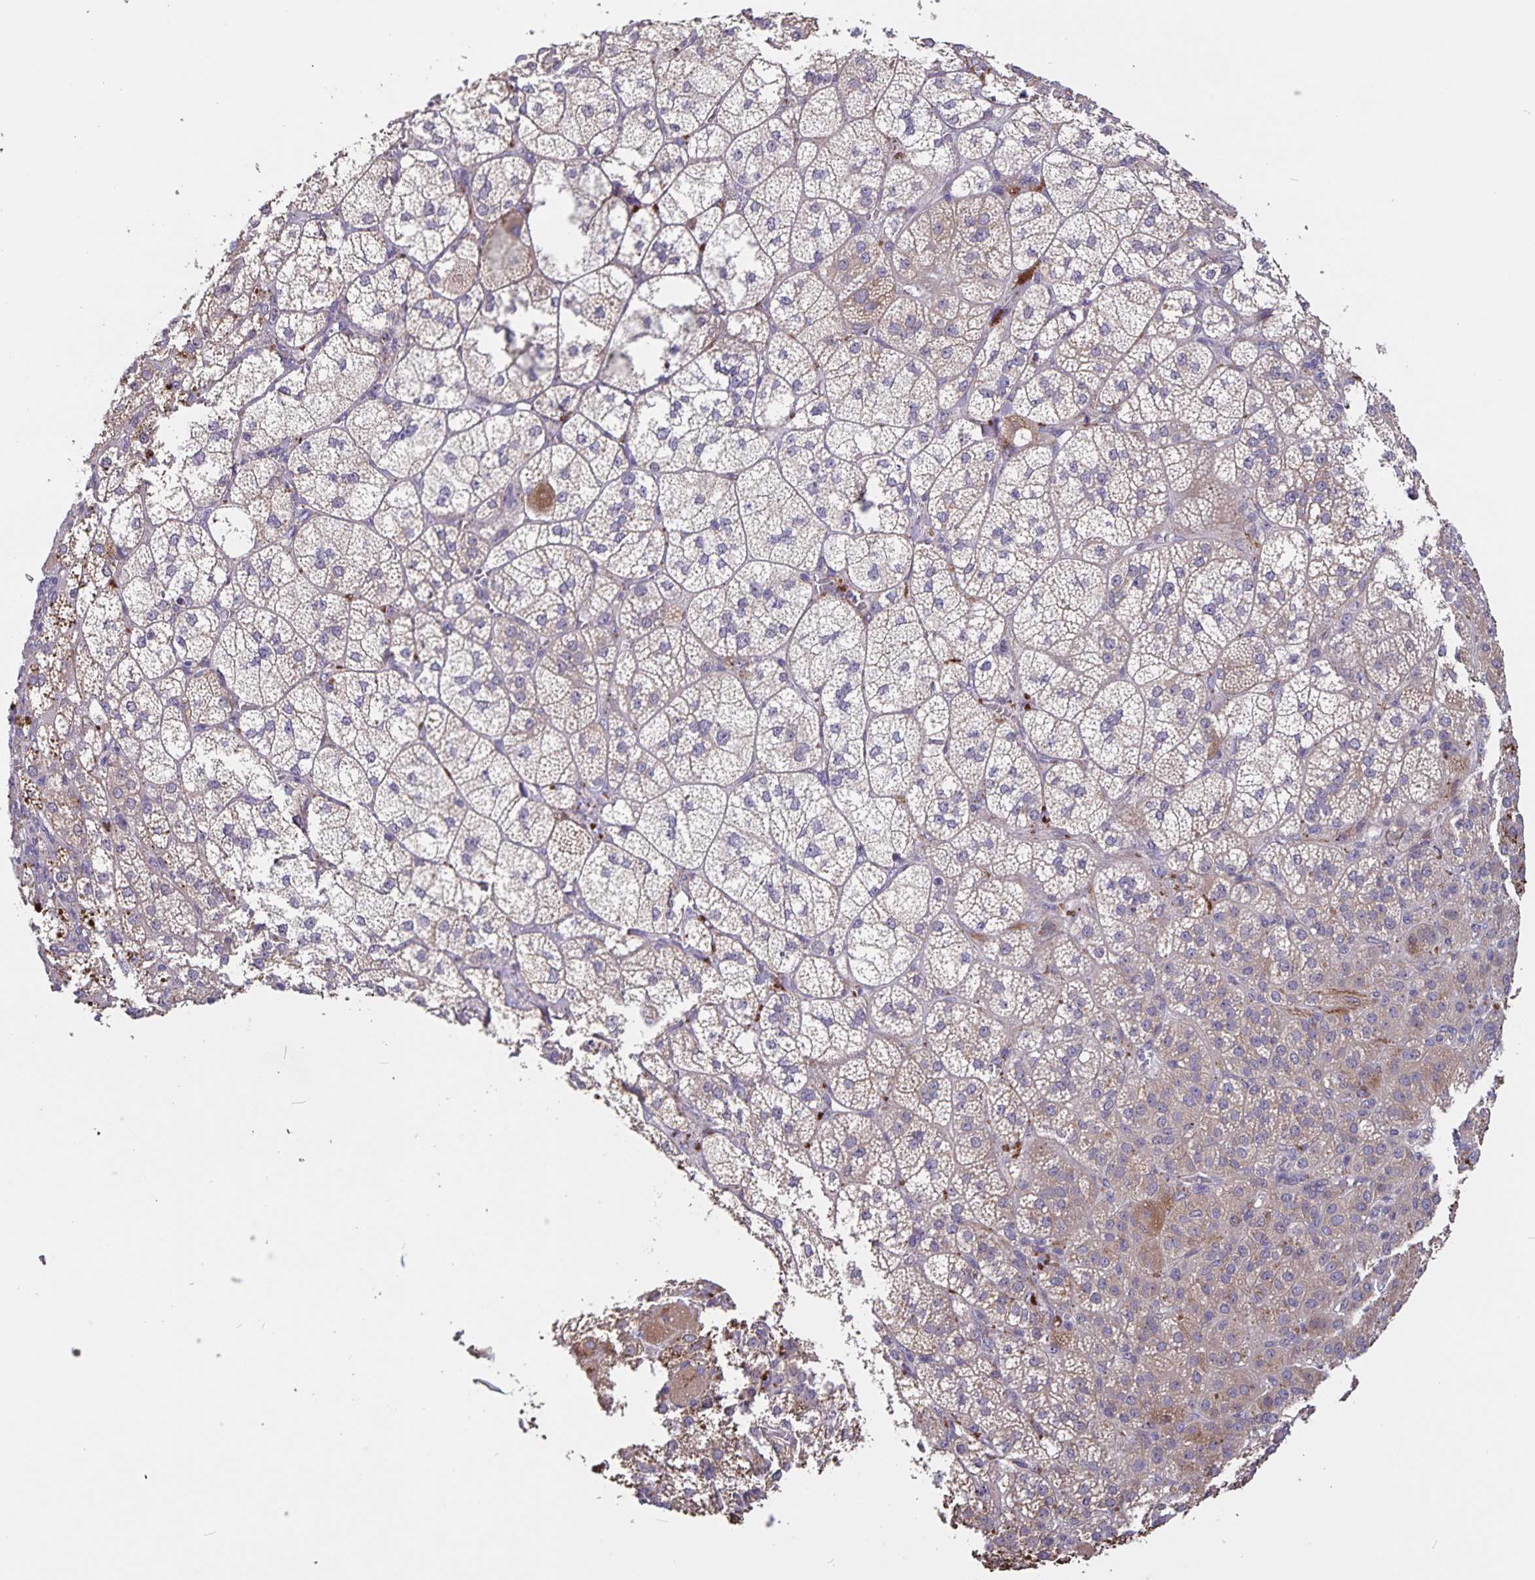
{"staining": {"intensity": "strong", "quantity": "25%-75%", "location": "cytoplasmic/membranous"}, "tissue": "adrenal gland", "cell_type": "Glandular cells", "image_type": "normal", "snomed": [{"axis": "morphology", "description": "Normal tissue, NOS"}, {"axis": "topography", "description": "Adrenal gland"}], "caption": "Immunohistochemical staining of normal adrenal gland exhibits high levels of strong cytoplasmic/membranous positivity in about 25%-75% of glandular cells.", "gene": "FBXL16", "patient": {"sex": "female", "age": 60}}